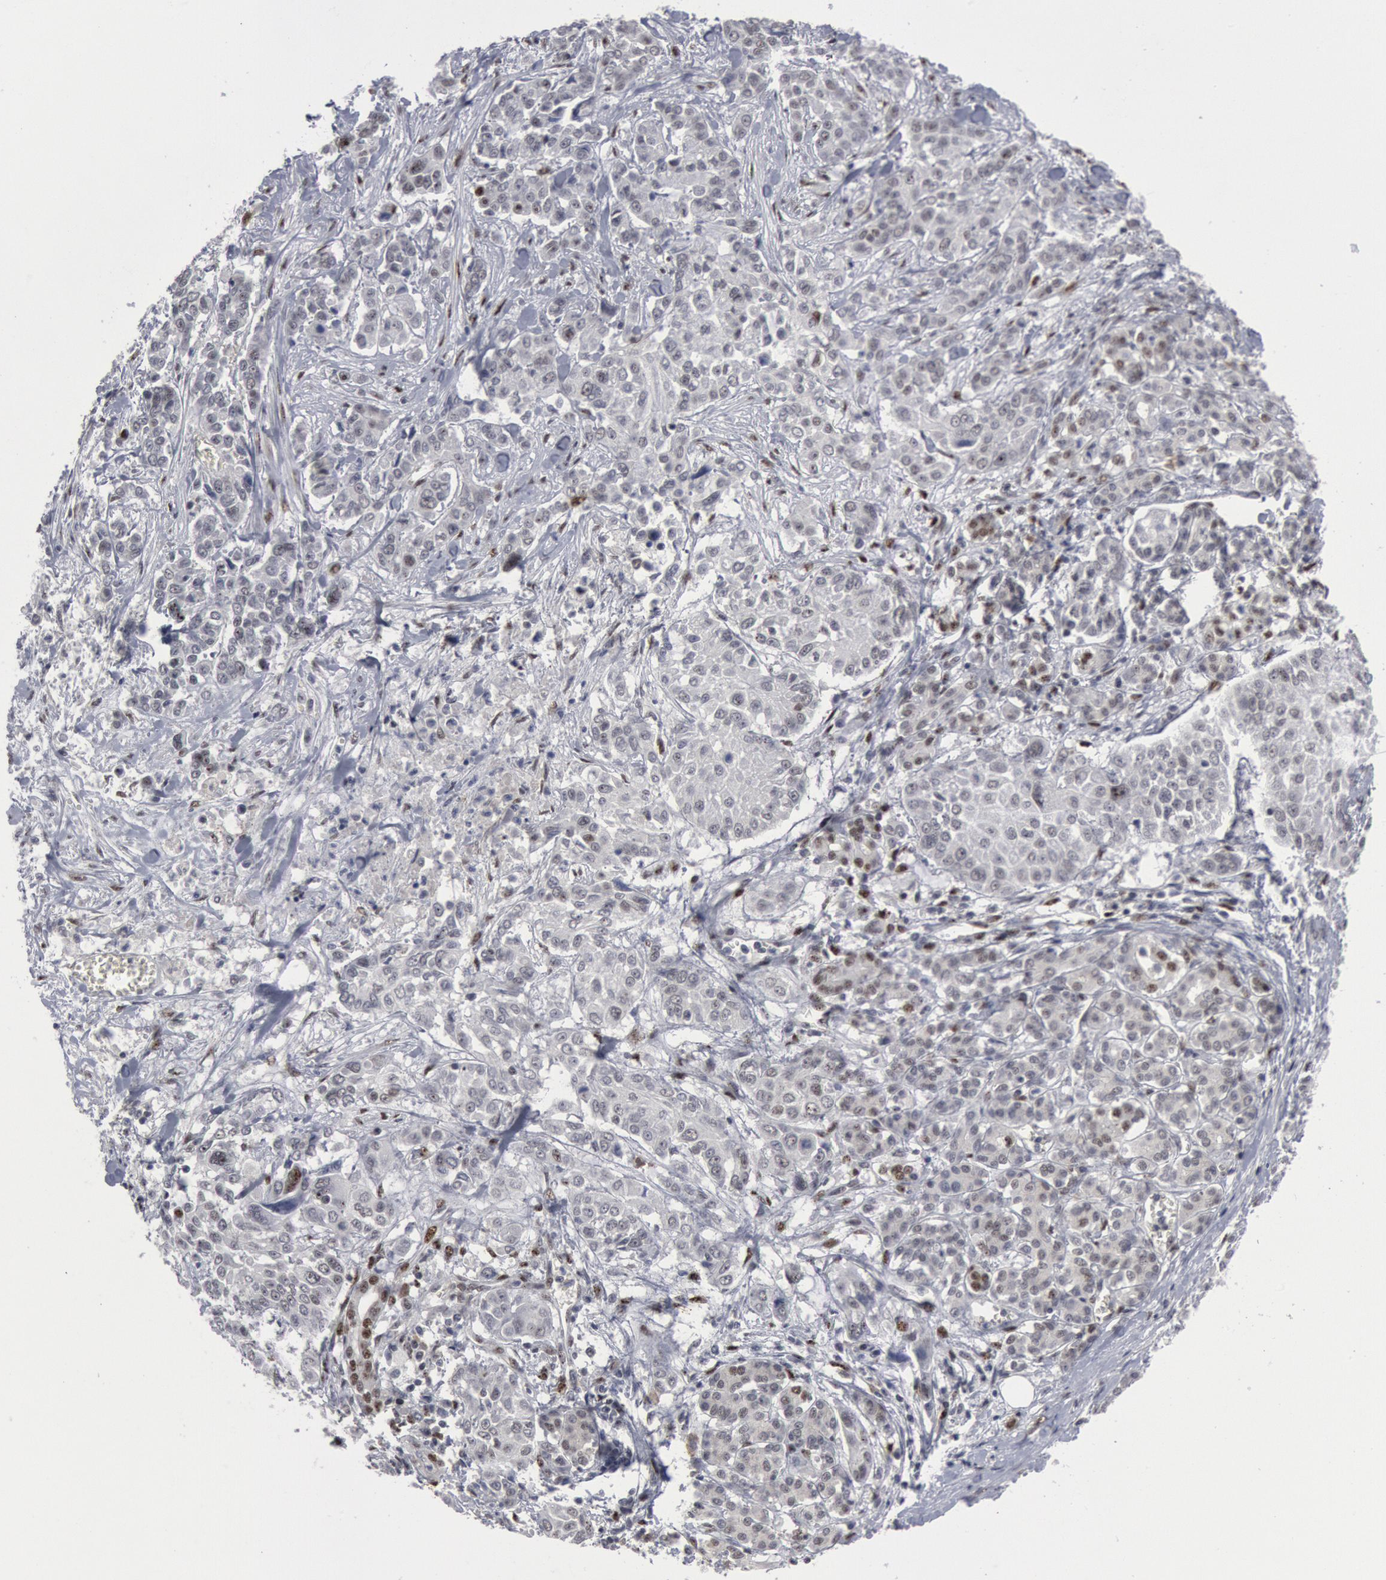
{"staining": {"intensity": "weak", "quantity": "<25%", "location": "nuclear"}, "tissue": "pancreatic cancer", "cell_type": "Tumor cells", "image_type": "cancer", "snomed": [{"axis": "morphology", "description": "Adenocarcinoma, NOS"}, {"axis": "topography", "description": "Pancreas"}], "caption": "This is a histopathology image of immunohistochemistry staining of pancreatic cancer, which shows no positivity in tumor cells.", "gene": "FOXO1", "patient": {"sex": "female", "age": 52}}